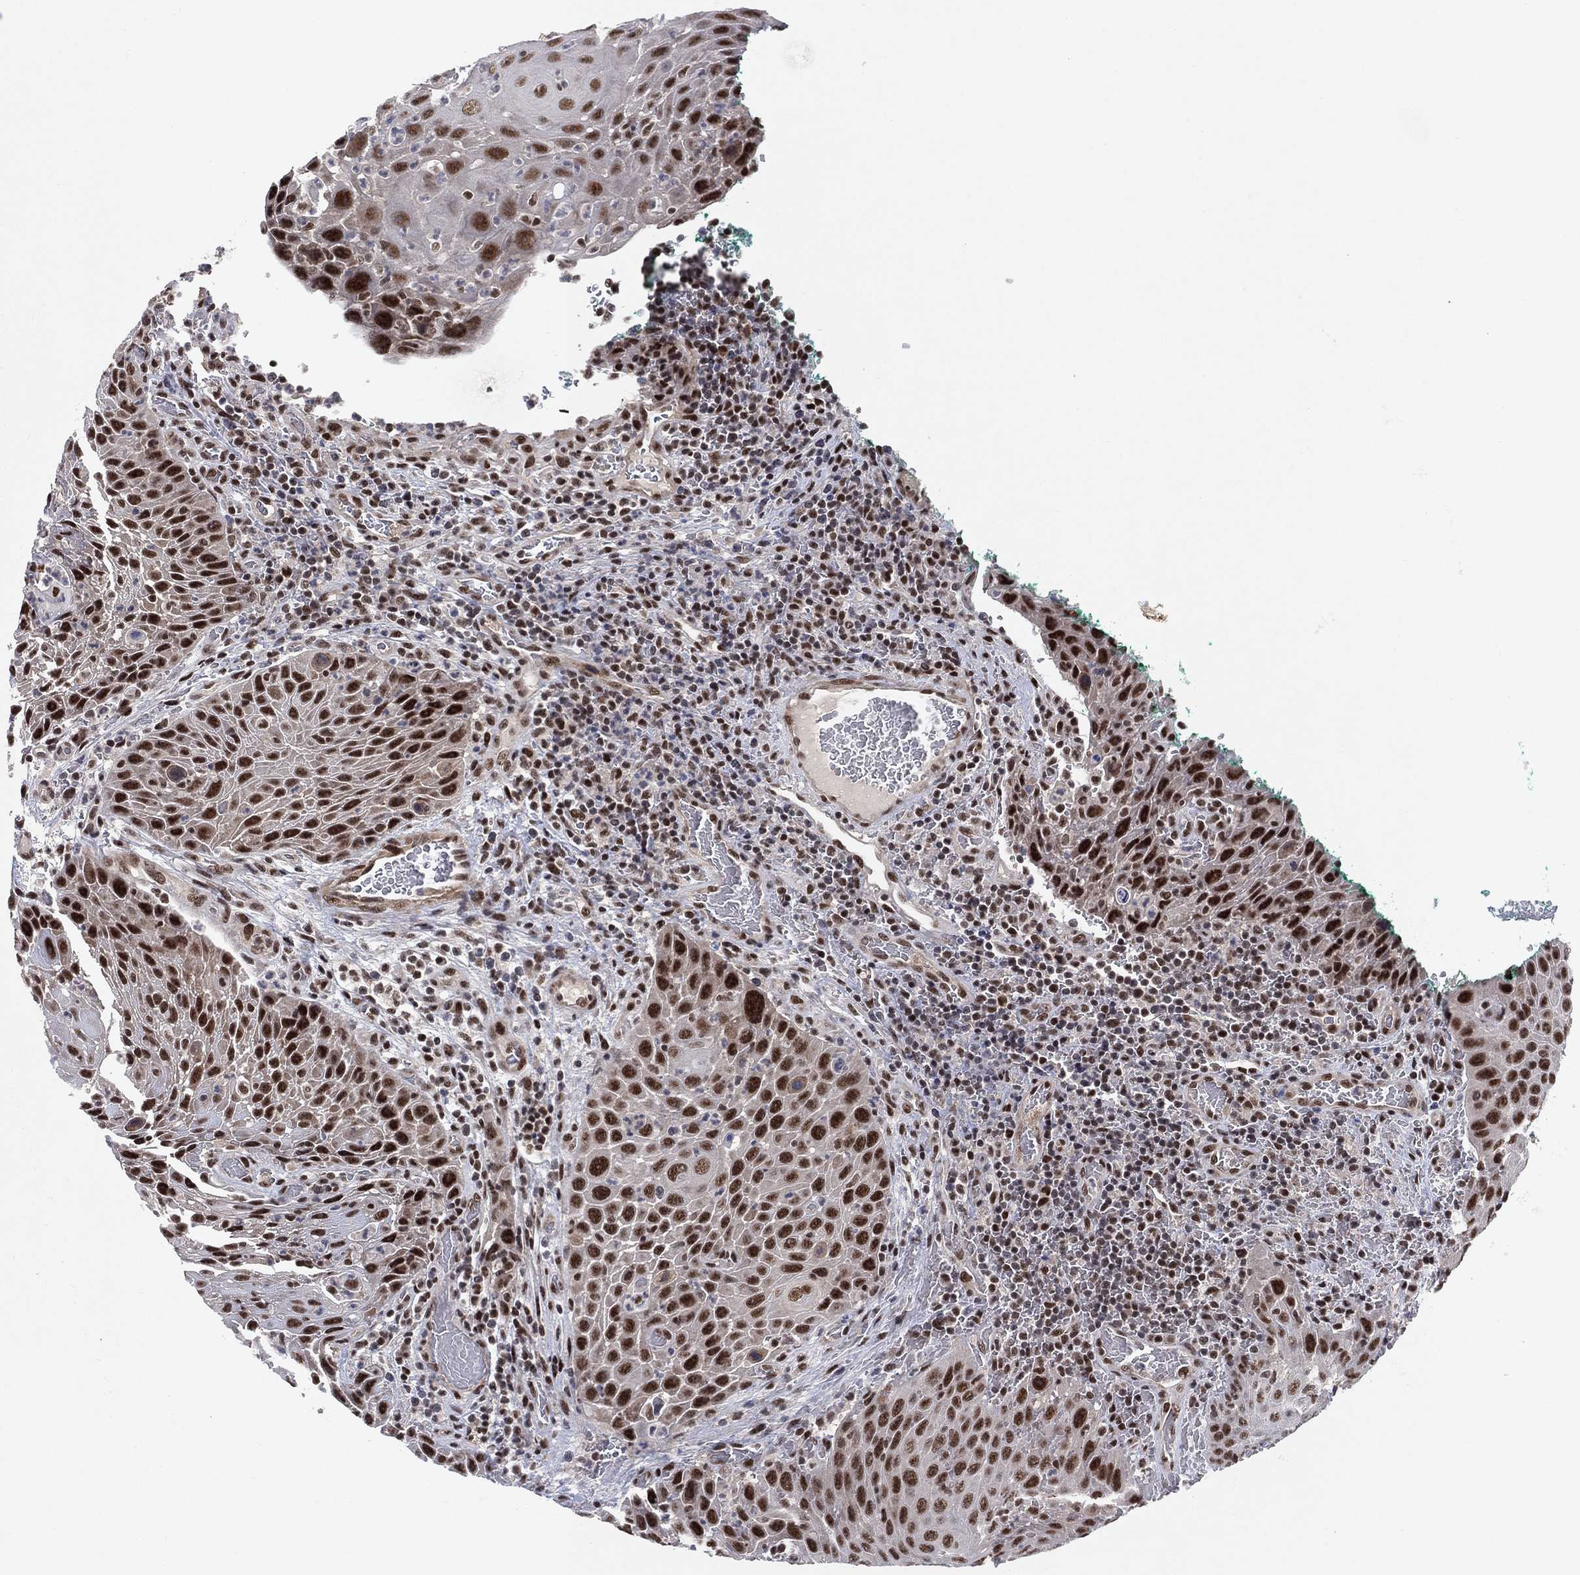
{"staining": {"intensity": "strong", "quantity": "25%-75%", "location": "nuclear"}, "tissue": "head and neck cancer", "cell_type": "Tumor cells", "image_type": "cancer", "snomed": [{"axis": "morphology", "description": "Squamous cell carcinoma, NOS"}, {"axis": "topography", "description": "Head-Neck"}], "caption": "Strong nuclear protein expression is appreciated in approximately 25%-75% of tumor cells in head and neck cancer. (Stains: DAB (3,3'-diaminobenzidine) in brown, nuclei in blue, Microscopy: brightfield microscopy at high magnification).", "gene": "DGCR8", "patient": {"sex": "male", "age": 69}}